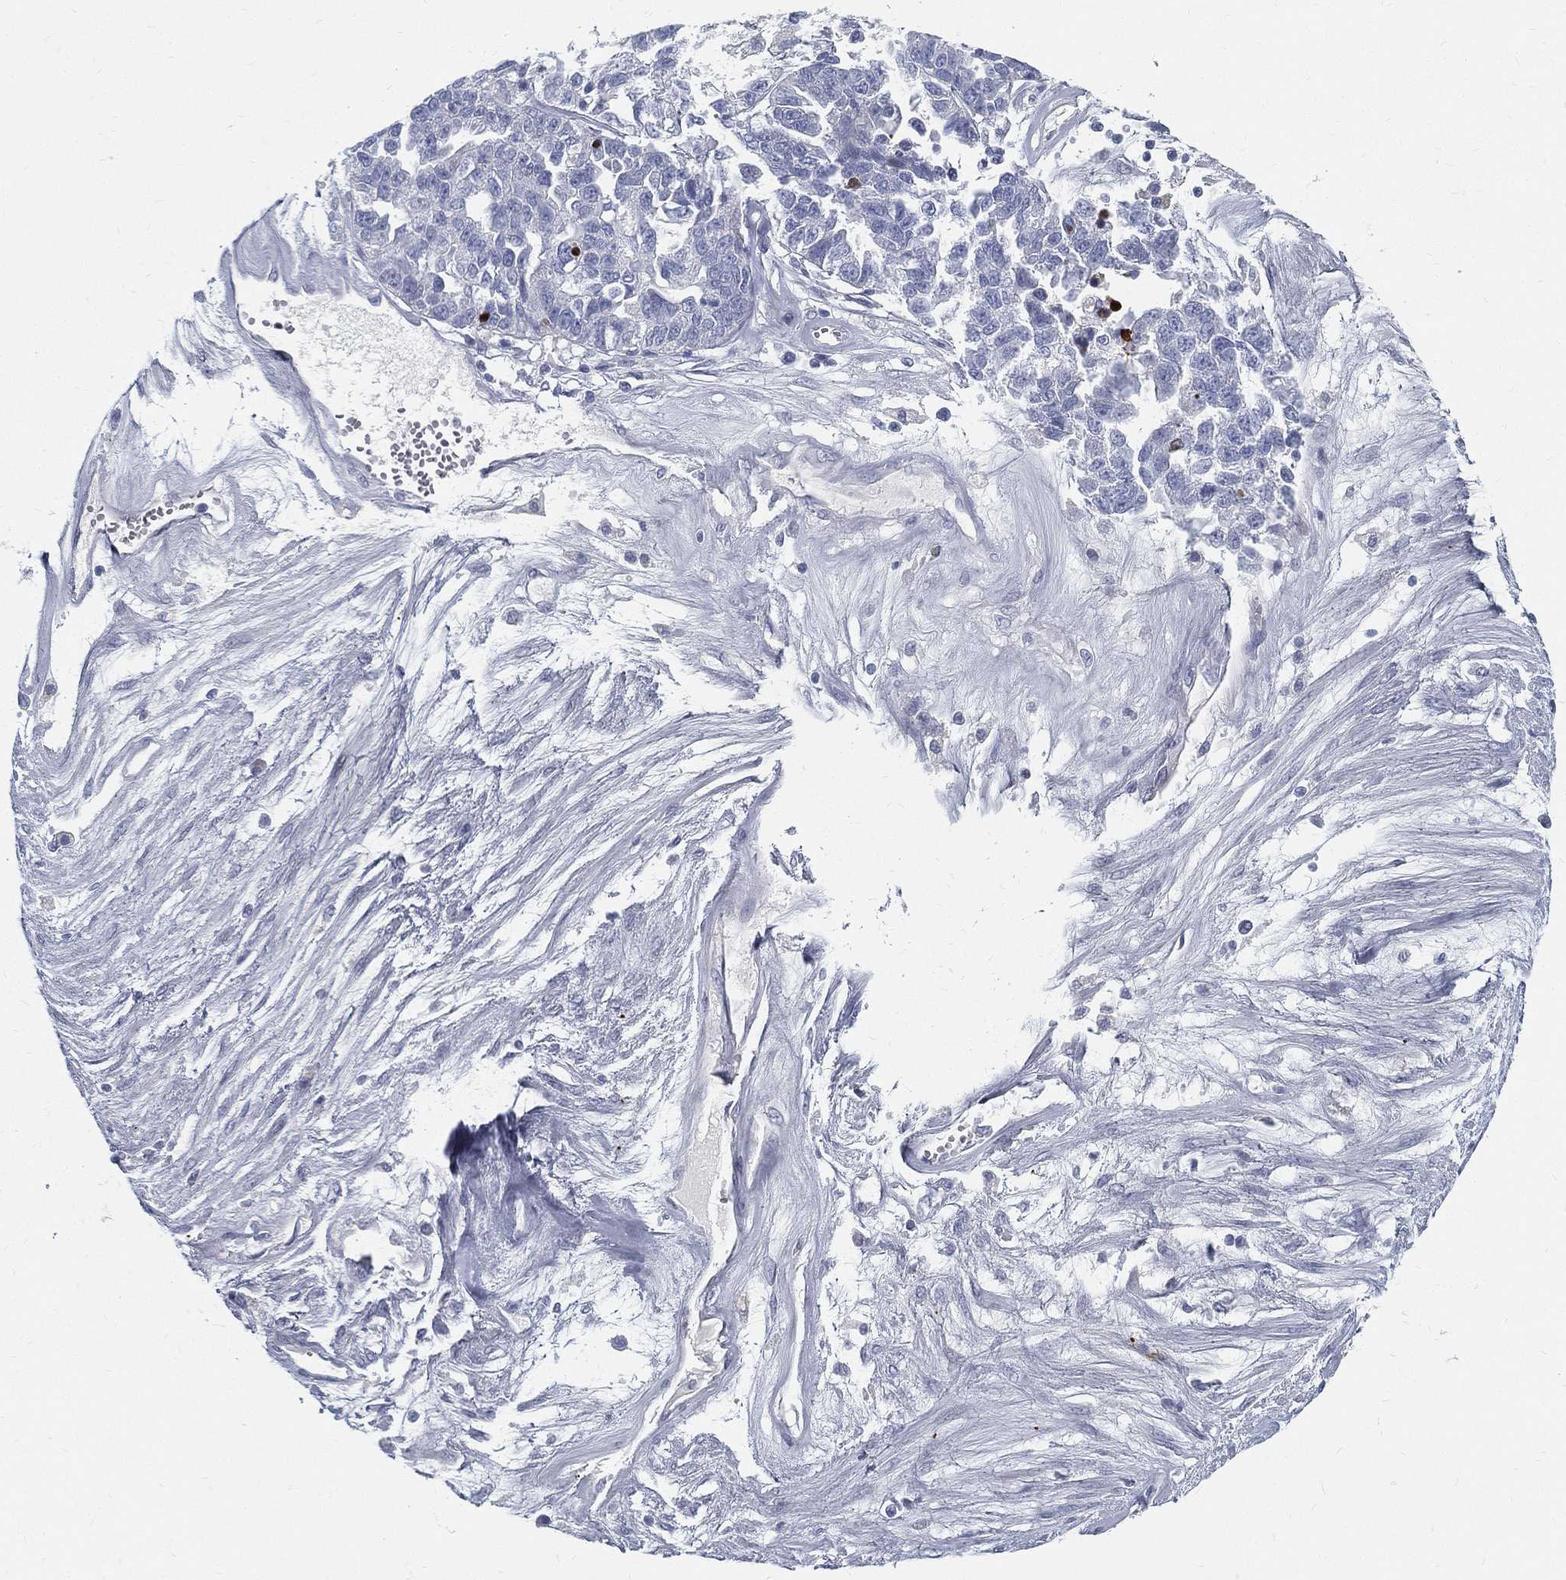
{"staining": {"intensity": "negative", "quantity": "none", "location": "none"}, "tissue": "ovarian cancer", "cell_type": "Tumor cells", "image_type": "cancer", "snomed": [{"axis": "morphology", "description": "Cystadenocarcinoma, serous, NOS"}, {"axis": "topography", "description": "Ovary"}], "caption": "There is no significant positivity in tumor cells of ovarian serous cystadenocarcinoma.", "gene": "SPPL2C", "patient": {"sex": "female", "age": 87}}